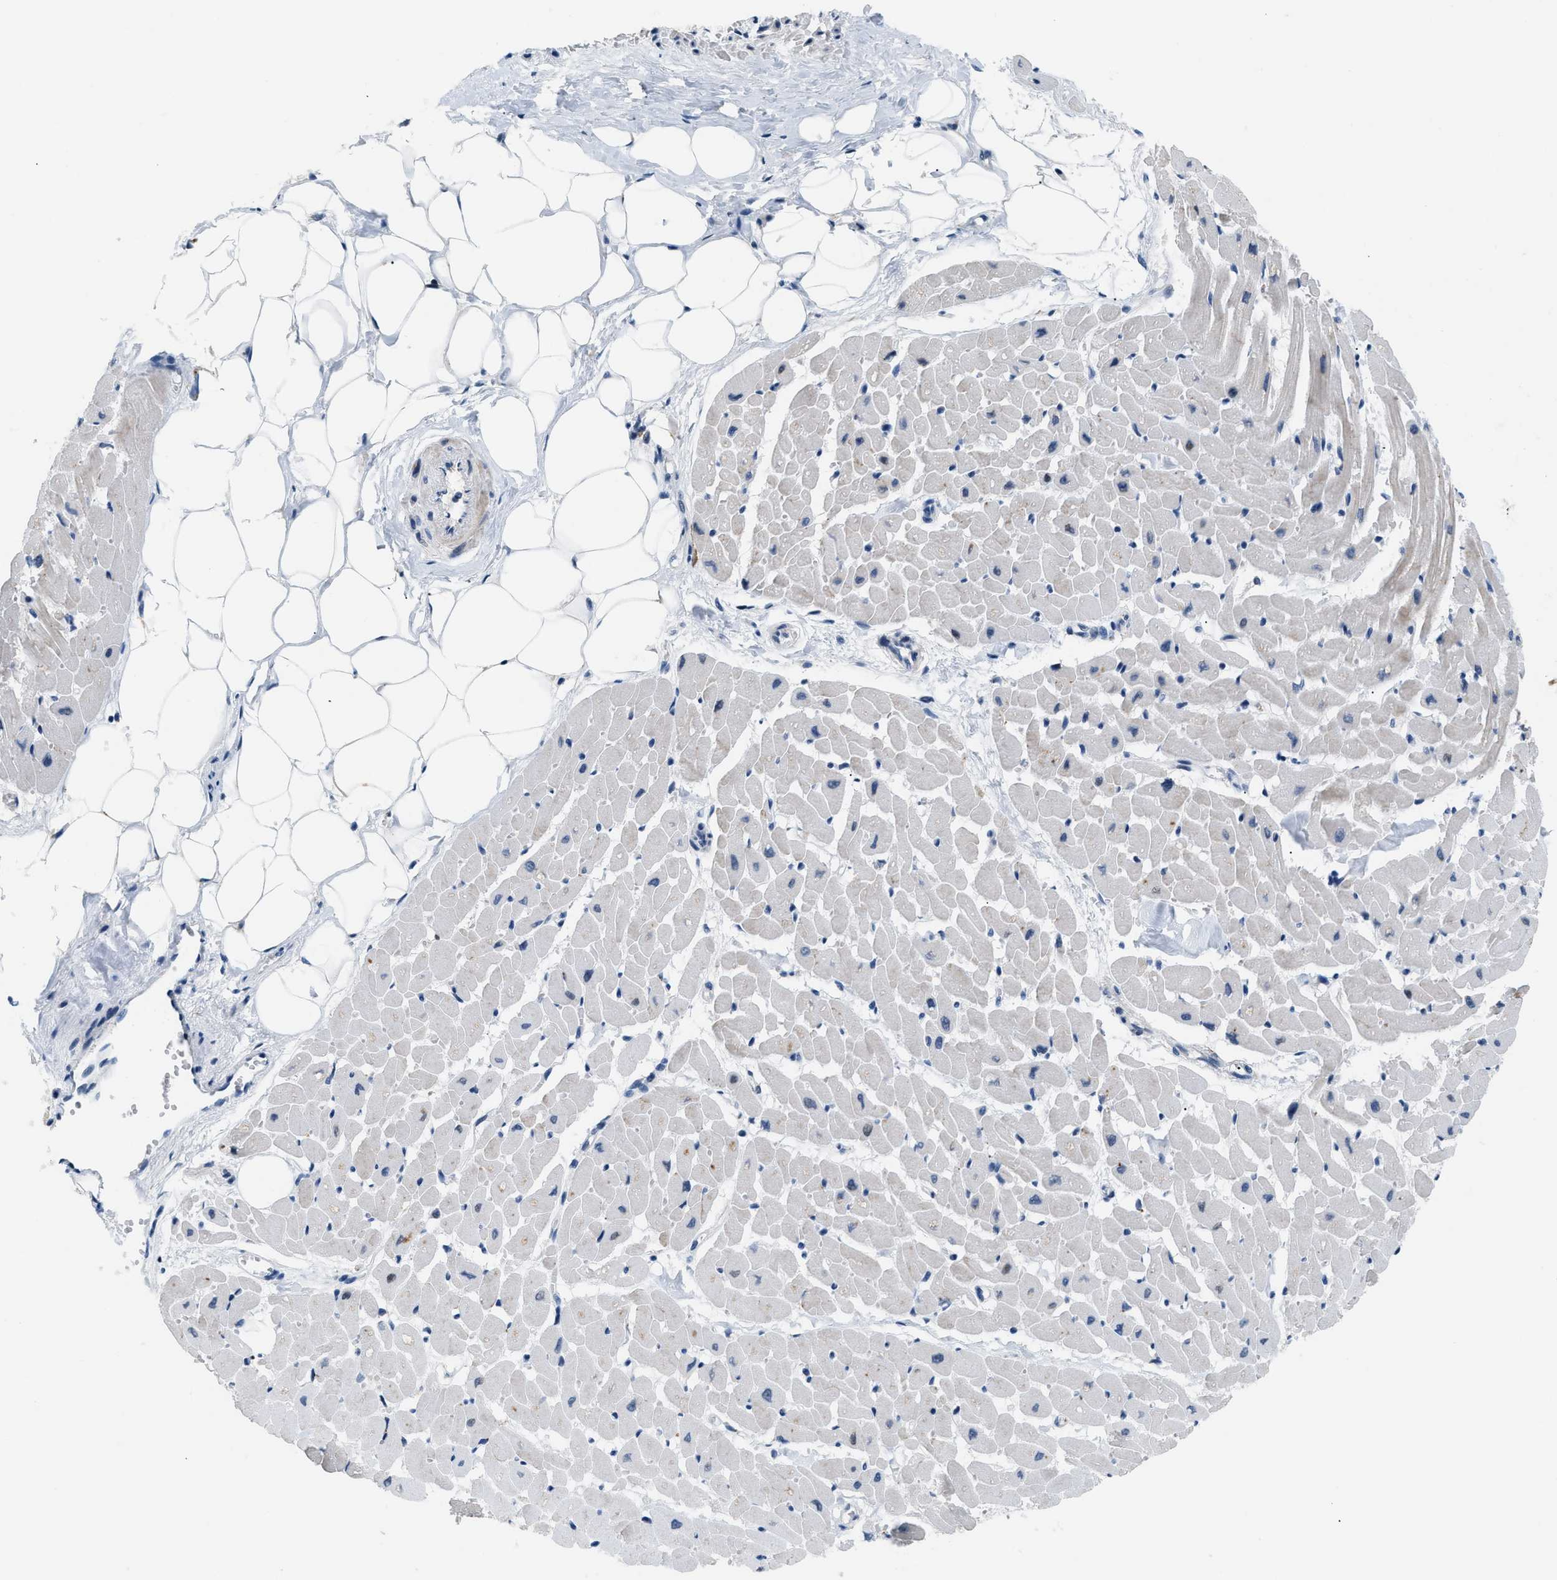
{"staining": {"intensity": "weak", "quantity": "<25%", "location": "cytoplasmic/membranous"}, "tissue": "heart muscle", "cell_type": "Cardiomyocytes", "image_type": "normal", "snomed": [{"axis": "morphology", "description": "Normal tissue, NOS"}, {"axis": "topography", "description": "Heart"}], "caption": "This micrograph is of benign heart muscle stained with immunohistochemistry to label a protein in brown with the nuclei are counter-stained blue. There is no staining in cardiomyocytes.", "gene": "KCNC3", "patient": {"sex": "female", "age": 19}}